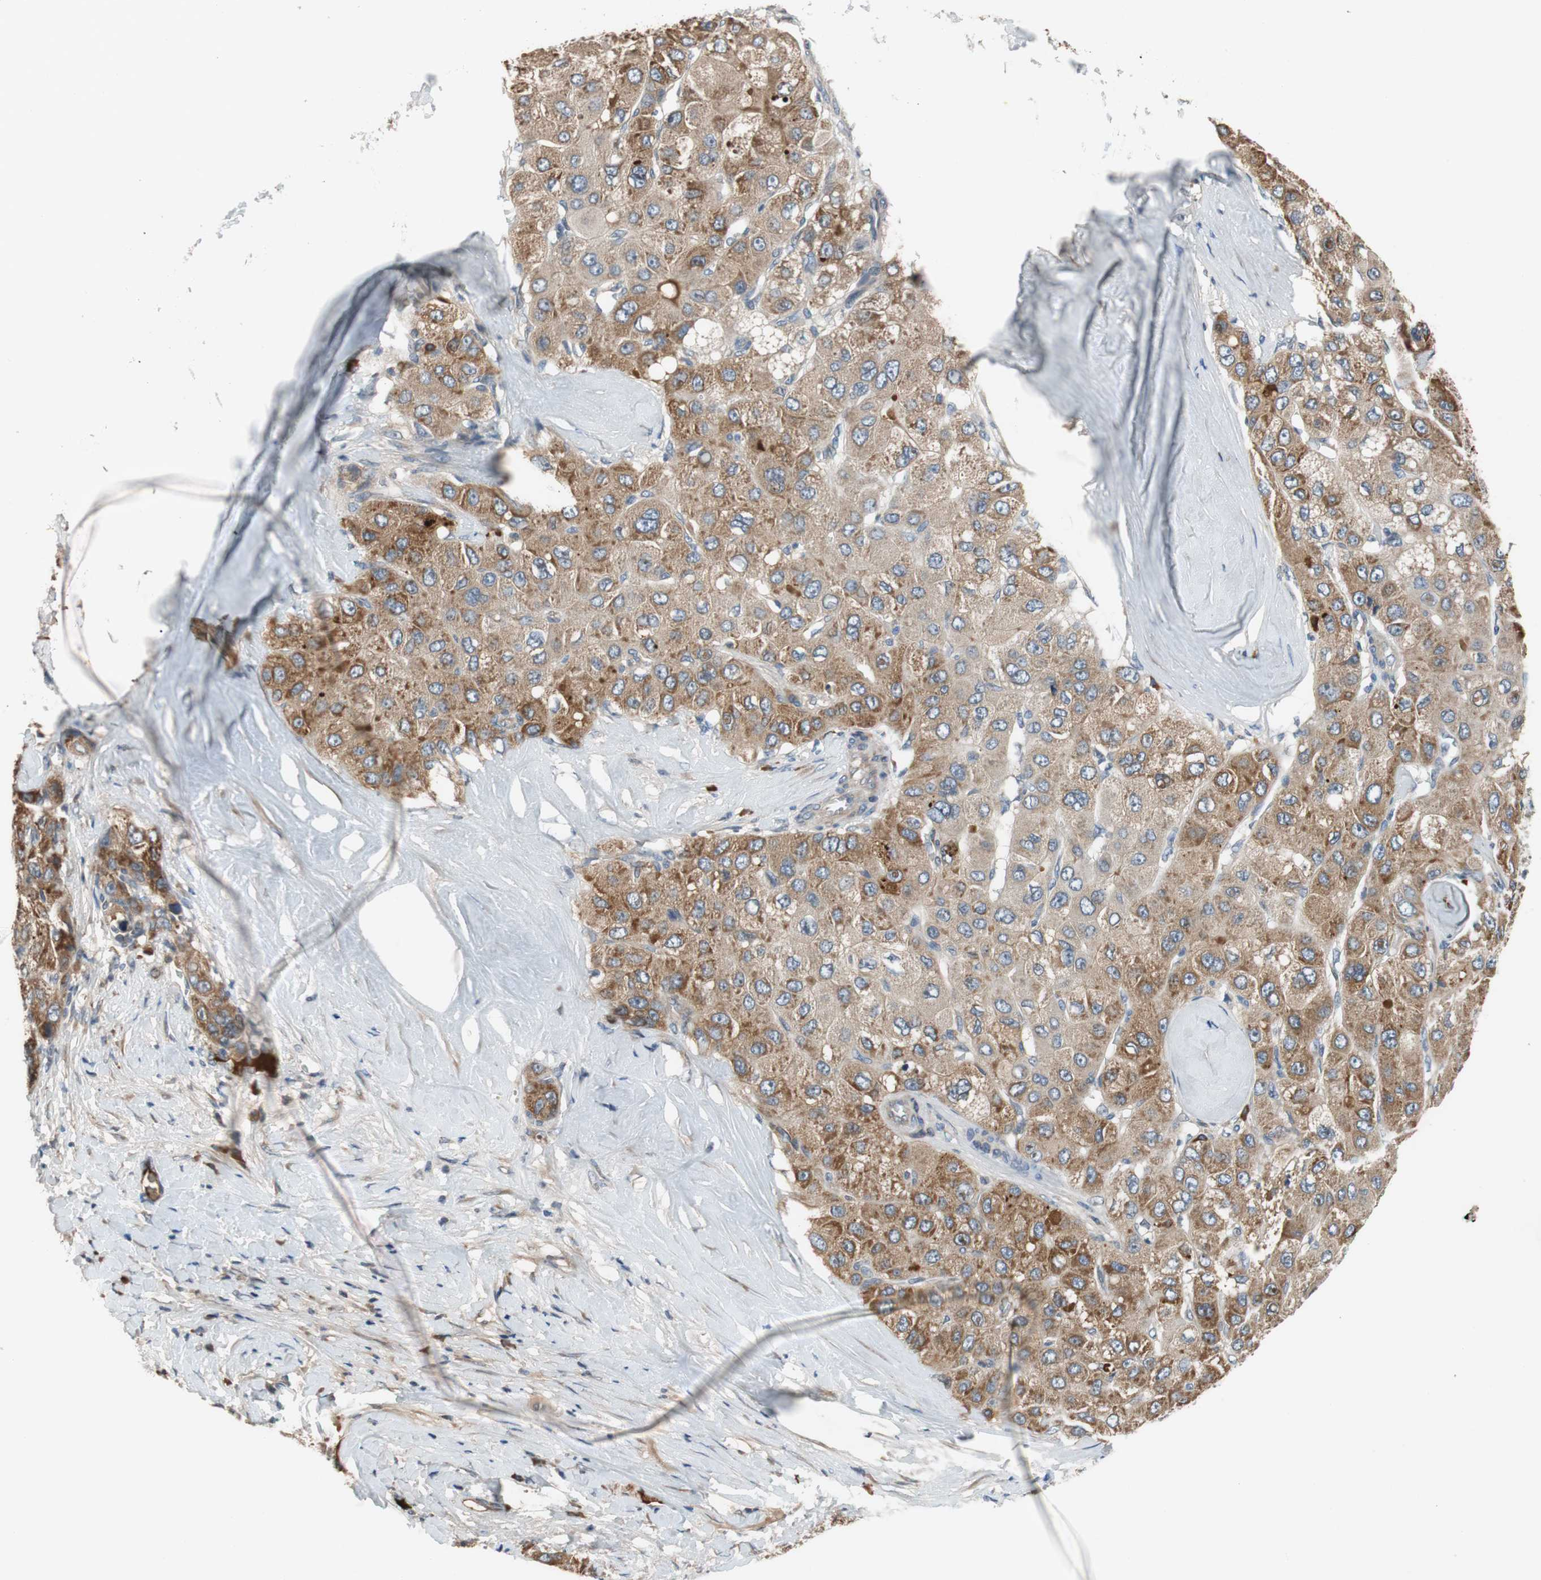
{"staining": {"intensity": "moderate", "quantity": ">75%", "location": "cytoplasmic/membranous"}, "tissue": "liver cancer", "cell_type": "Tumor cells", "image_type": "cancer", "snomed": [{"axis": "morphology", "description": "Carcinoma, Hepatocellular, NOS"}, {"axis": "topography", "description": "Liver"}], "caption": "Immunohistochemical staining of human liver cancer (hepatocellular carcinoma) shows medium levels of moderate cytoplasmic/membranous staining in about >75% of tumor cells. (DAB (3,3'-diaminobenzidine) IHC, brown staining for protein, blue staining for nuclei).", "gene": "C4A", "patient": {"sex": "male", "age": 80}}